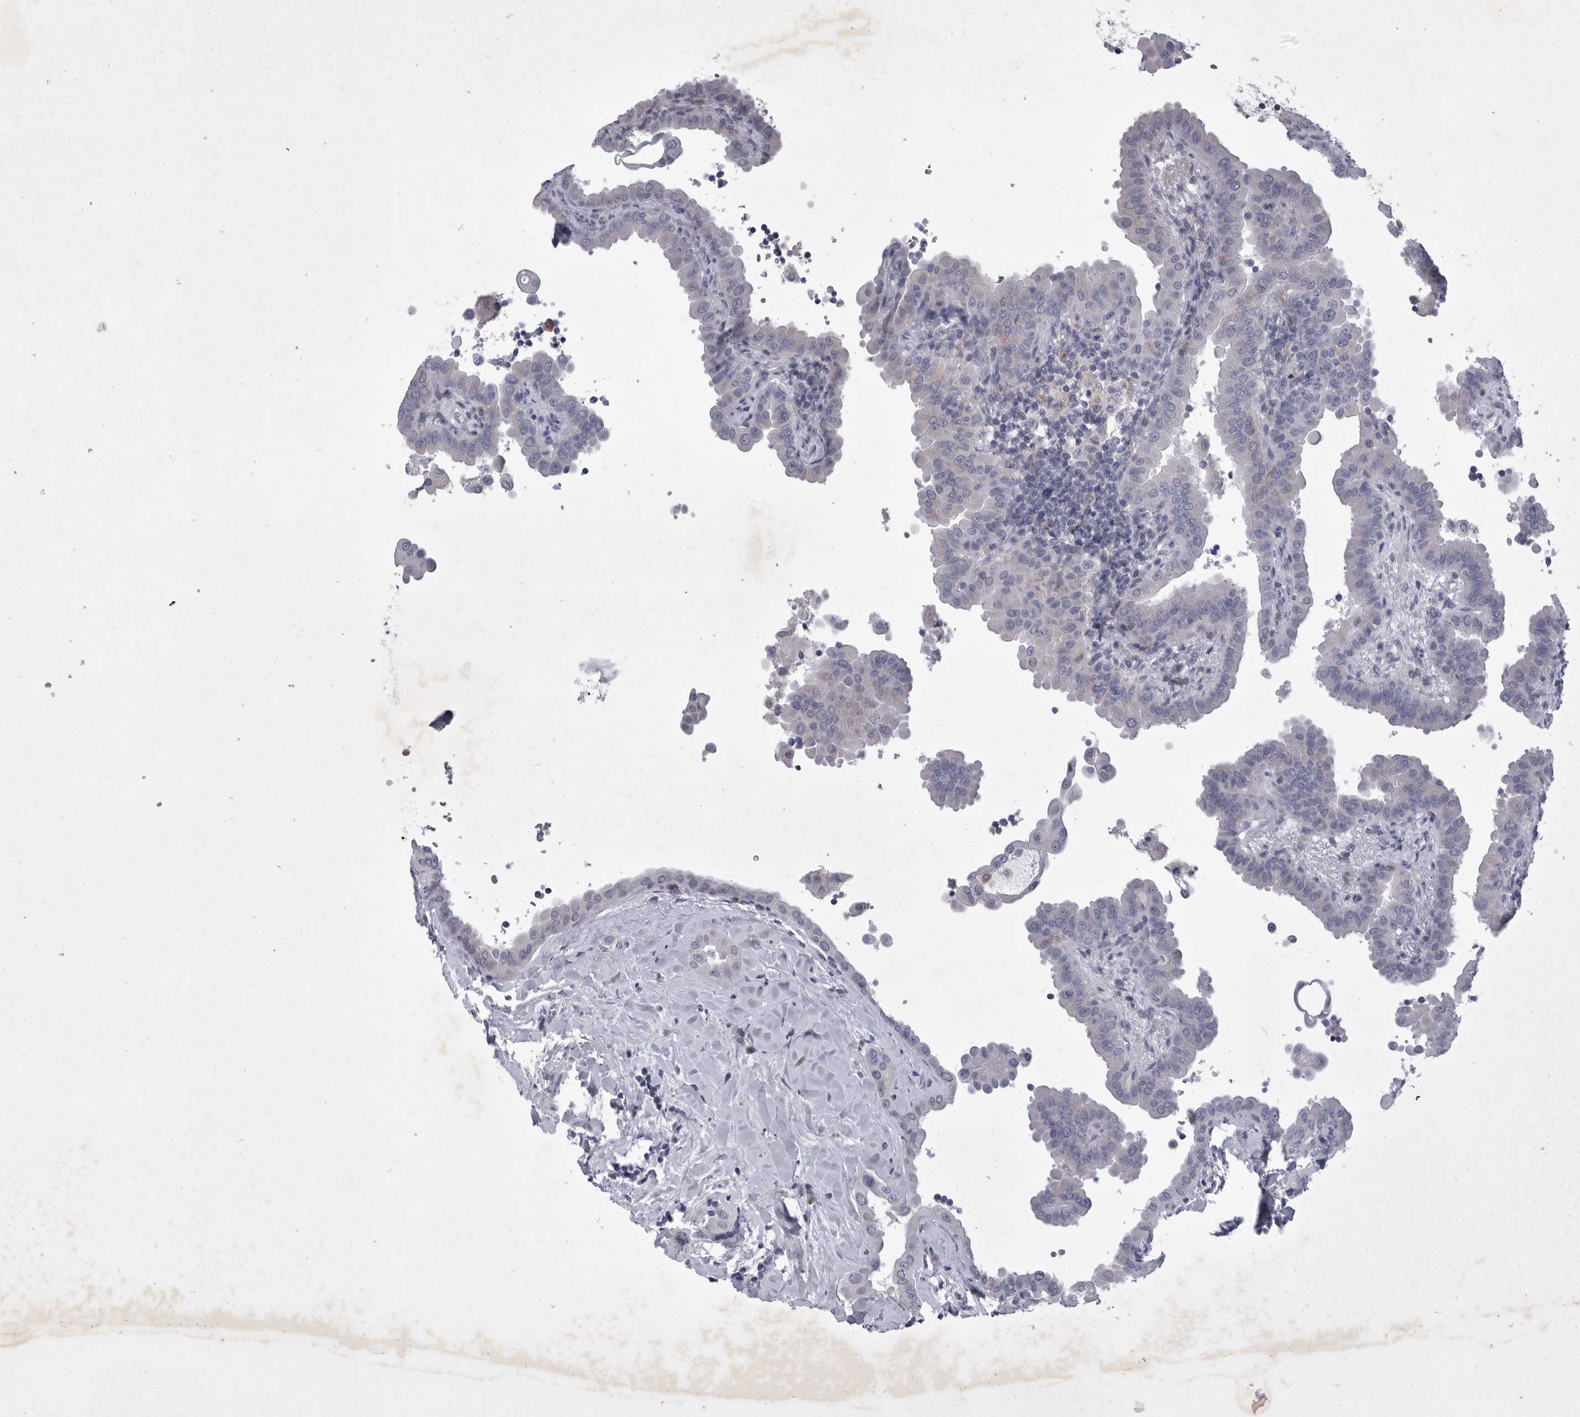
{"staining": {"intensity": "negative", "quantity": "none", "location": "none"}, "tissue": "thyroid cancer", "cell_type": "Tumor cells", "image_type": "cancer", "snomed": [{"axis": "morphology", "description": "Papillary adenocarcinoma, NOS"}, {"axis": "topography", "description": "Thyroid gland"}], "caption": "Immunohistochemical staining of human thyroid papillary adenocarcinoma shows no significant expression in tumor cells.", "gene": "SIGLEC10", "patient": {"sex": "male", "age": 33}}